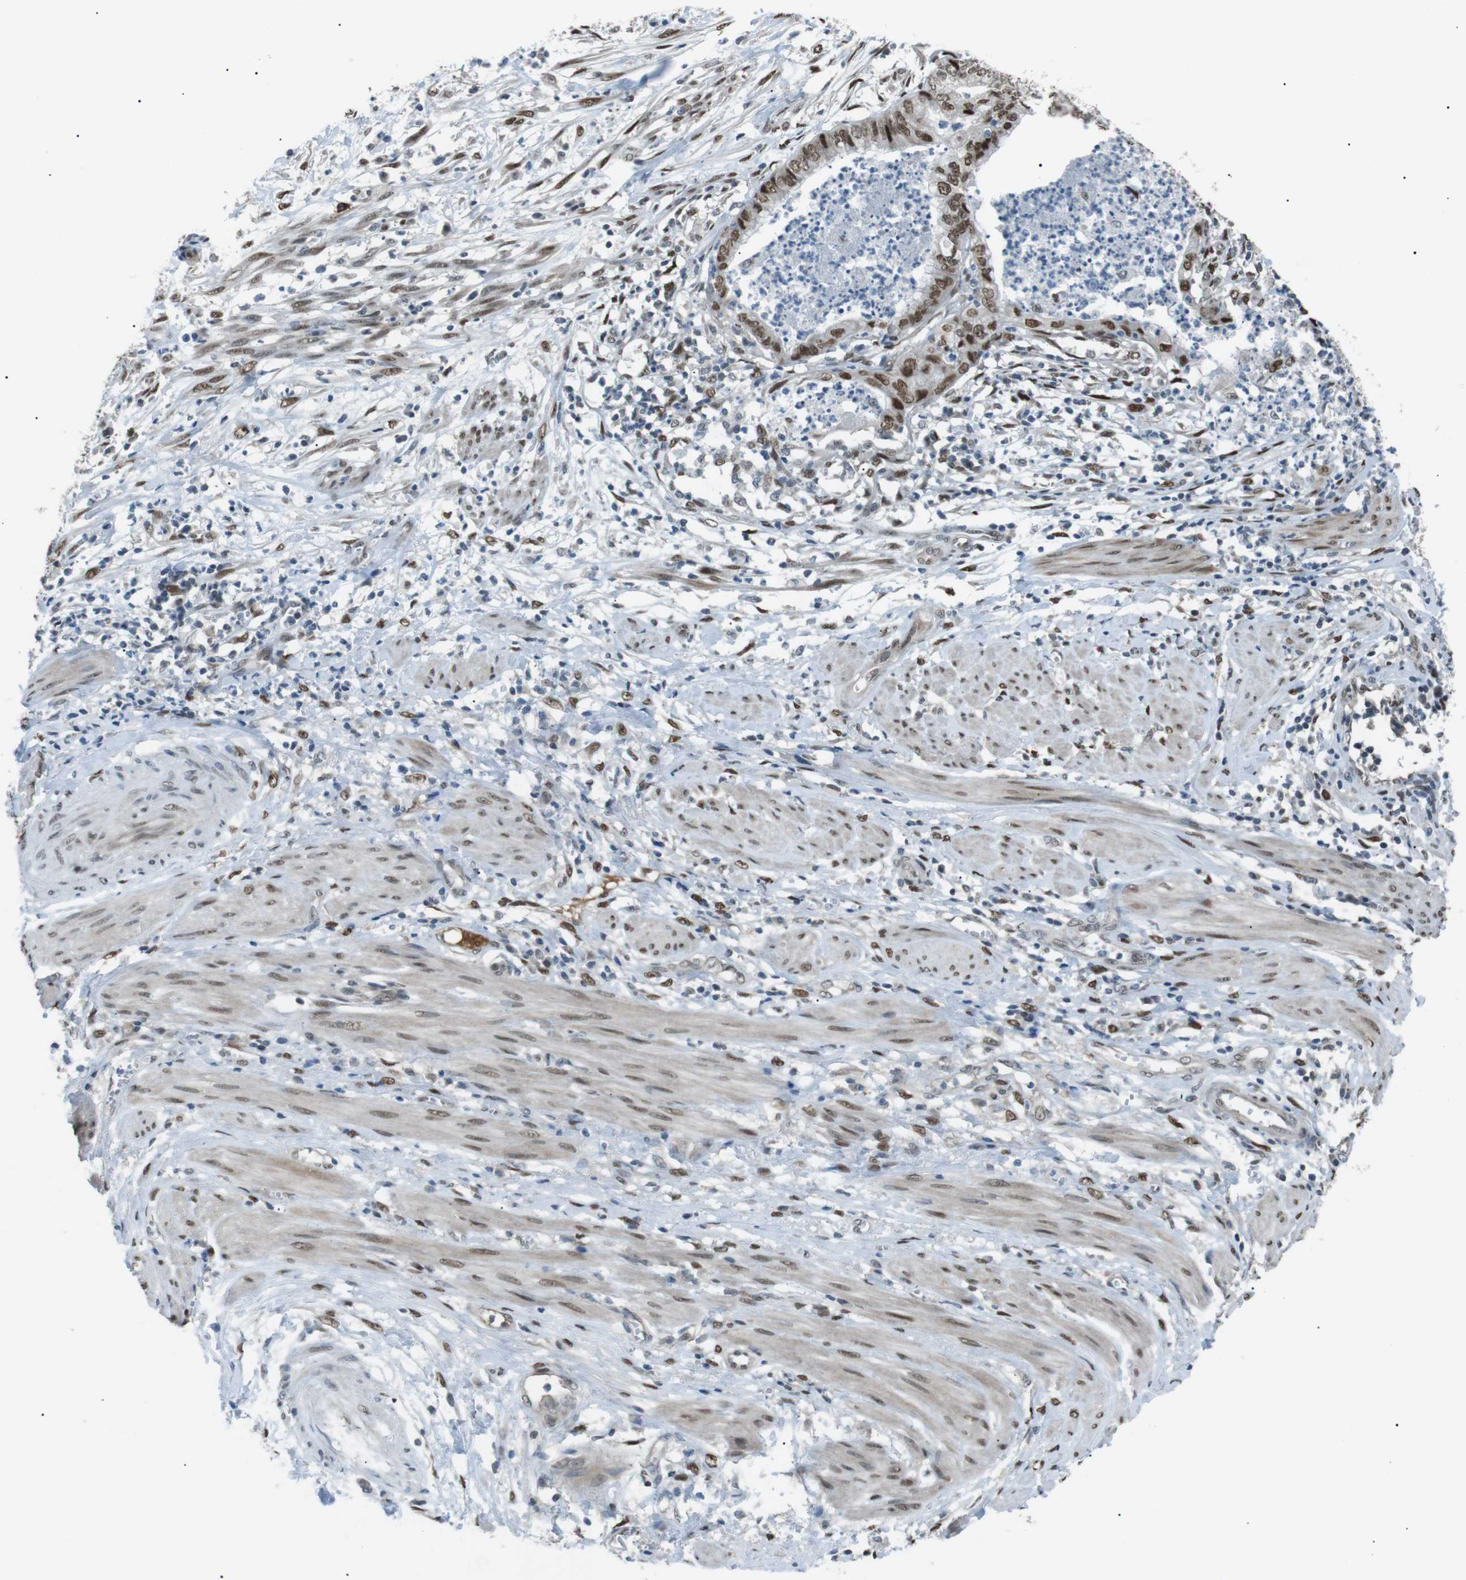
{"staining": {"intensity": "moderate", "quantity": ">75%", "location": "nuclear"}, "tissue": "endometrial cancer", "cell_type": "Tumor cells", "image_type": "cancer", "snomed": [{"axis": "morphology", "description": "Necrosis, NOS"}, {"axis": "morphology", "description": "Adenocarcinoma, NOS"}, {"axis": "topography", "description": "Endometrium"}], "caption": "Immunohistochemical staining of human endometrial adenocarcinoma exhibits medium levels of moderate nuclear protein expression in approximately >75% of tumor cells.", "gene": "SRPK2", "patient": {"sex": "female", "age": 79}}